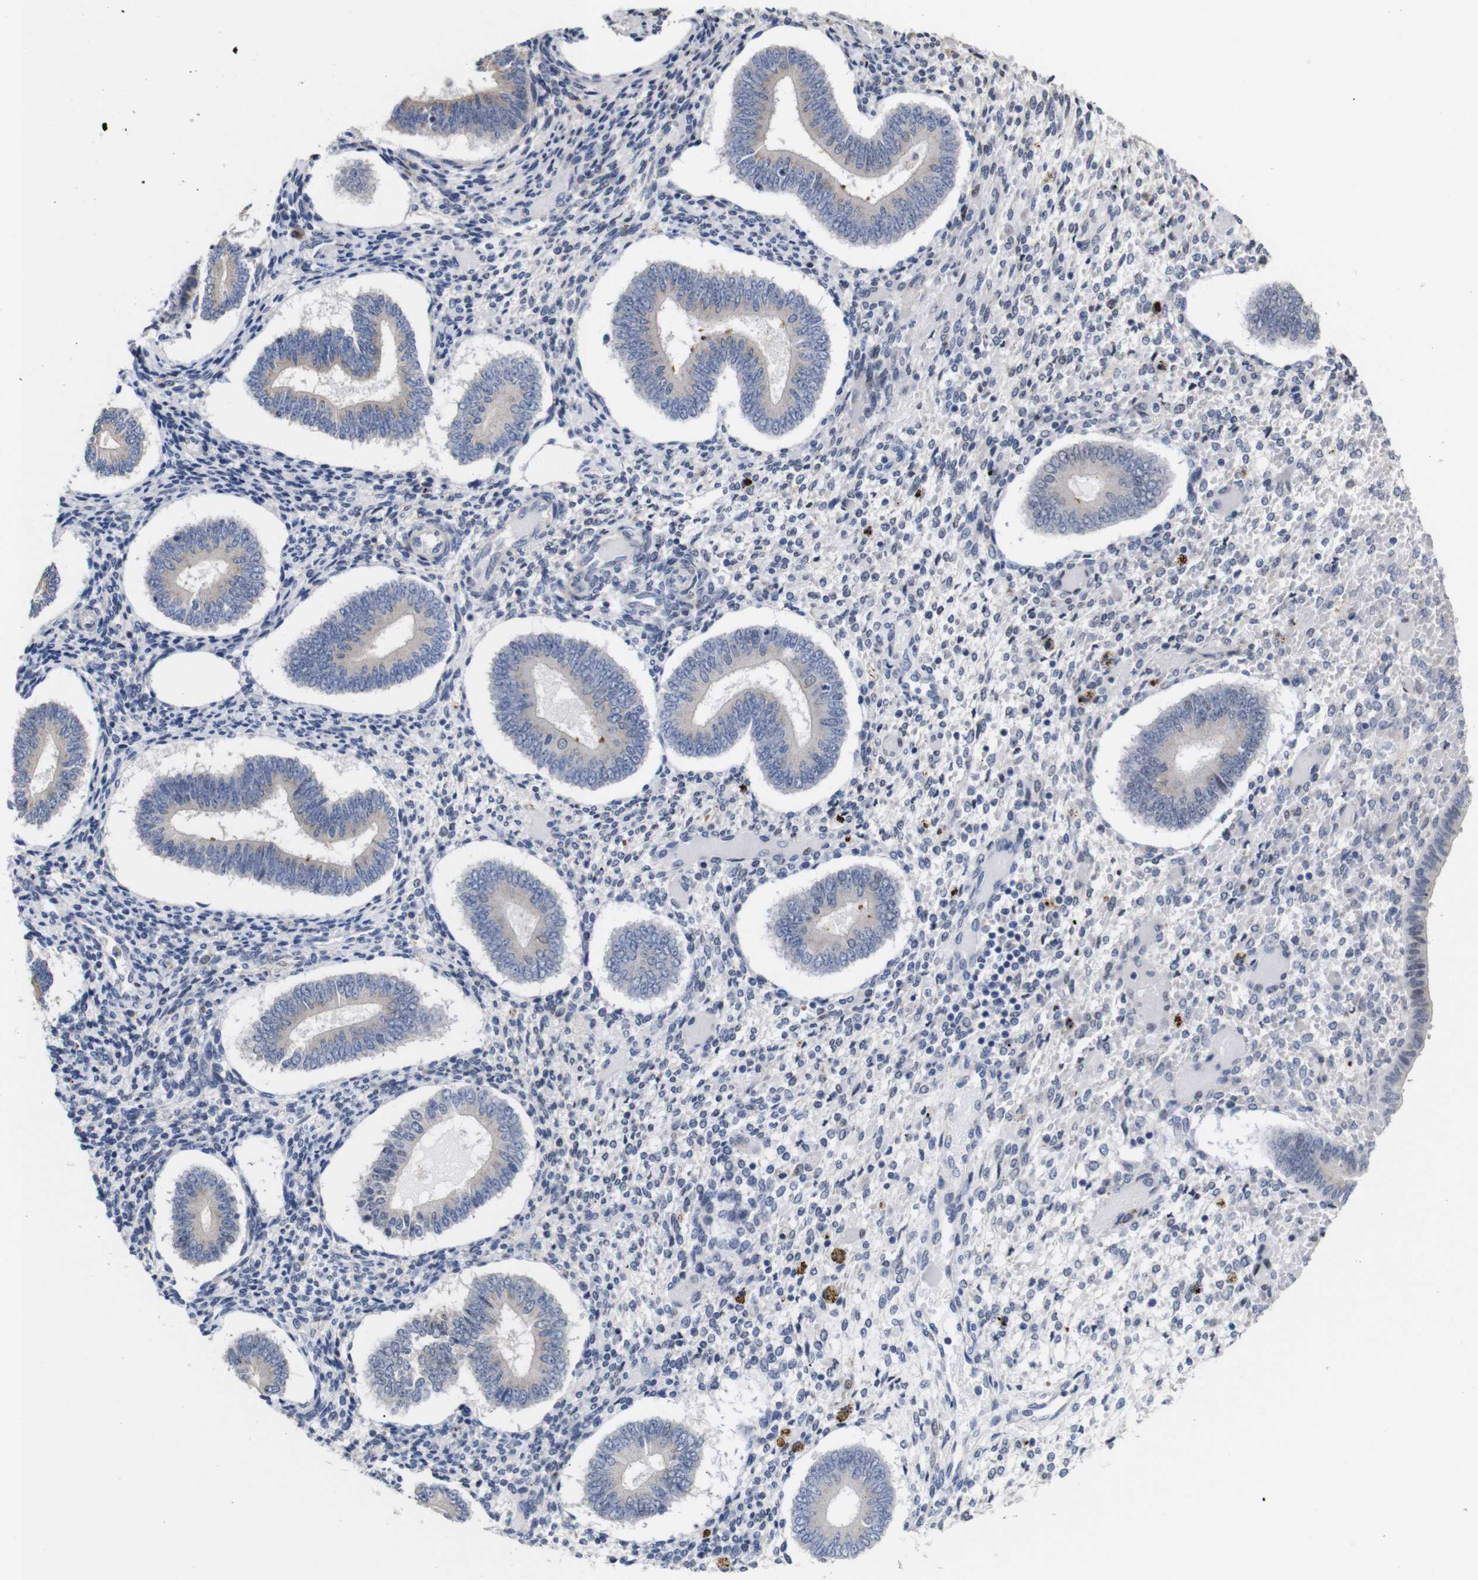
{"staining": {"intensity": "negative", "quantity": "none", "location": "none"}, "tissue": "endometrium", "cell_type": "Cells in endometrial stroma", "image_type": "normal", "snomed": [{"axis": "morphology", "description": "Normal tissue, NOS"}, {"axis": "topography", "description": "Endometrium"}], "caption": "Micrograph shows no protein positivity in cells in endometrial stroma of unremarkable endometrium. (Brightfield microscopy of DAB immunohistochemistry (IHC) at high magnification).", "gene": "TCEAL9", "patient": {"sex": "female", "age": 42}}